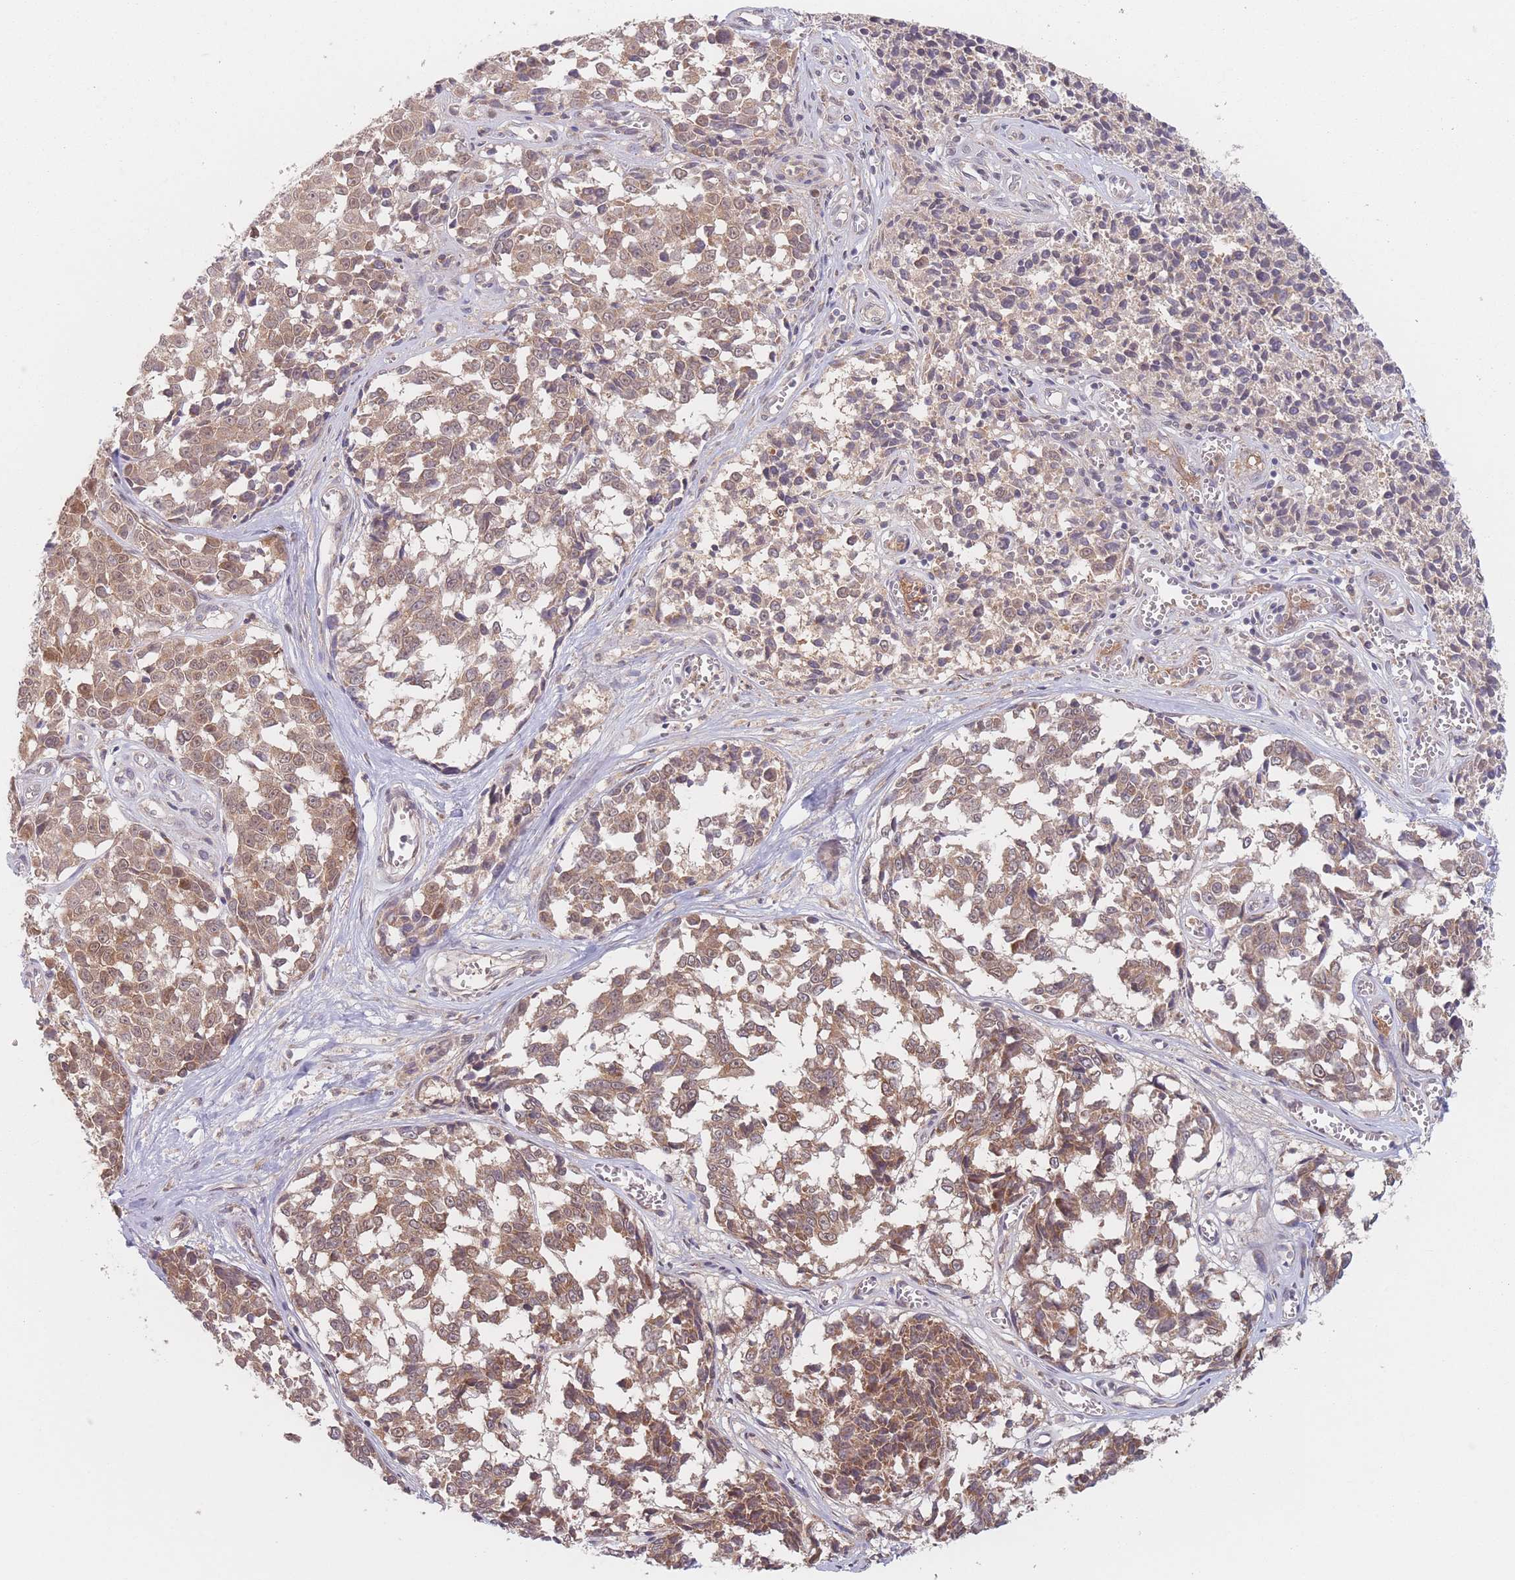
{"staining": {"intensity": "moderate", "quantity": ">75%", "location": "cytoplasmic/membranous,nuclear"}, "tissue": "melanoma", "cell_type": "Tumor cells", "image_type": "cancer", "snomed": [{"axis": "morphology", "description": "Malignant melanoma, NOS"}, {"axis": "topography", "description": "Skin"}], "caption": "Human melanoma stained for a protein (brown) reveals moderate cytoplasmic/membranous and nuclear positive staining in approximately >75% of tumor cells.", "gene": "PPM1A", "patient": {"sex": "female", "age": 64}}